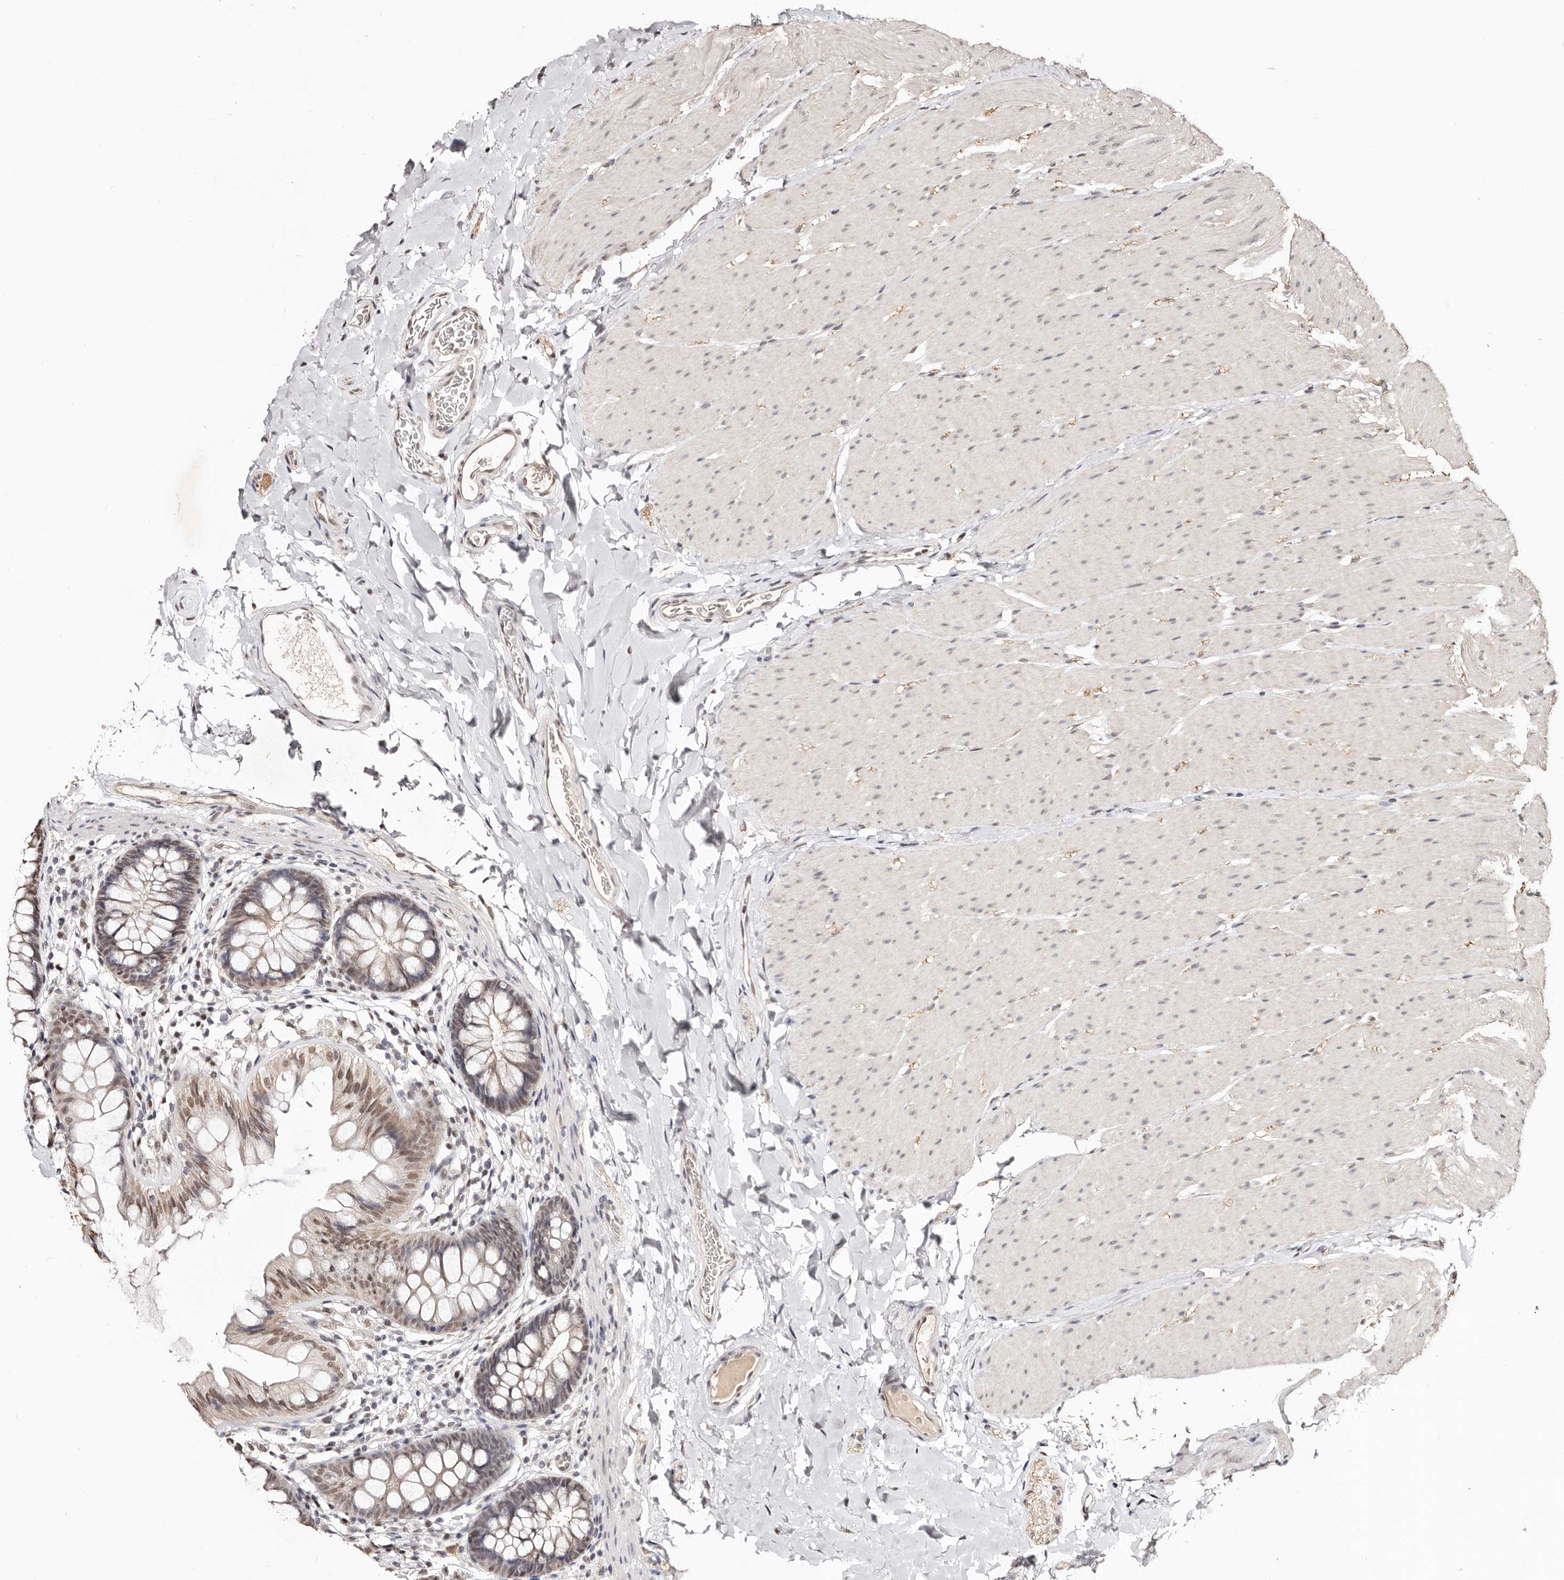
{"staining": {"intensity": "moderate", "quantity": ">75%", "location": "nuclear"}, "tissue": "colon", "cell_type": "Endothelial cells", "image_type": "normal", "snomed": [{"axis": "morphology", "description": "Normal tissue, NOS"}, {"axis": "topography", "description": "Colon"}], "caption": "Immunohistochemical staining of unremarkable colon shows >75% levels of moderate nuclear protein positivity in about >75% of endothelial cells.", "gene": "BICRAL", "patient": {"sex": "female", "age": 62}}